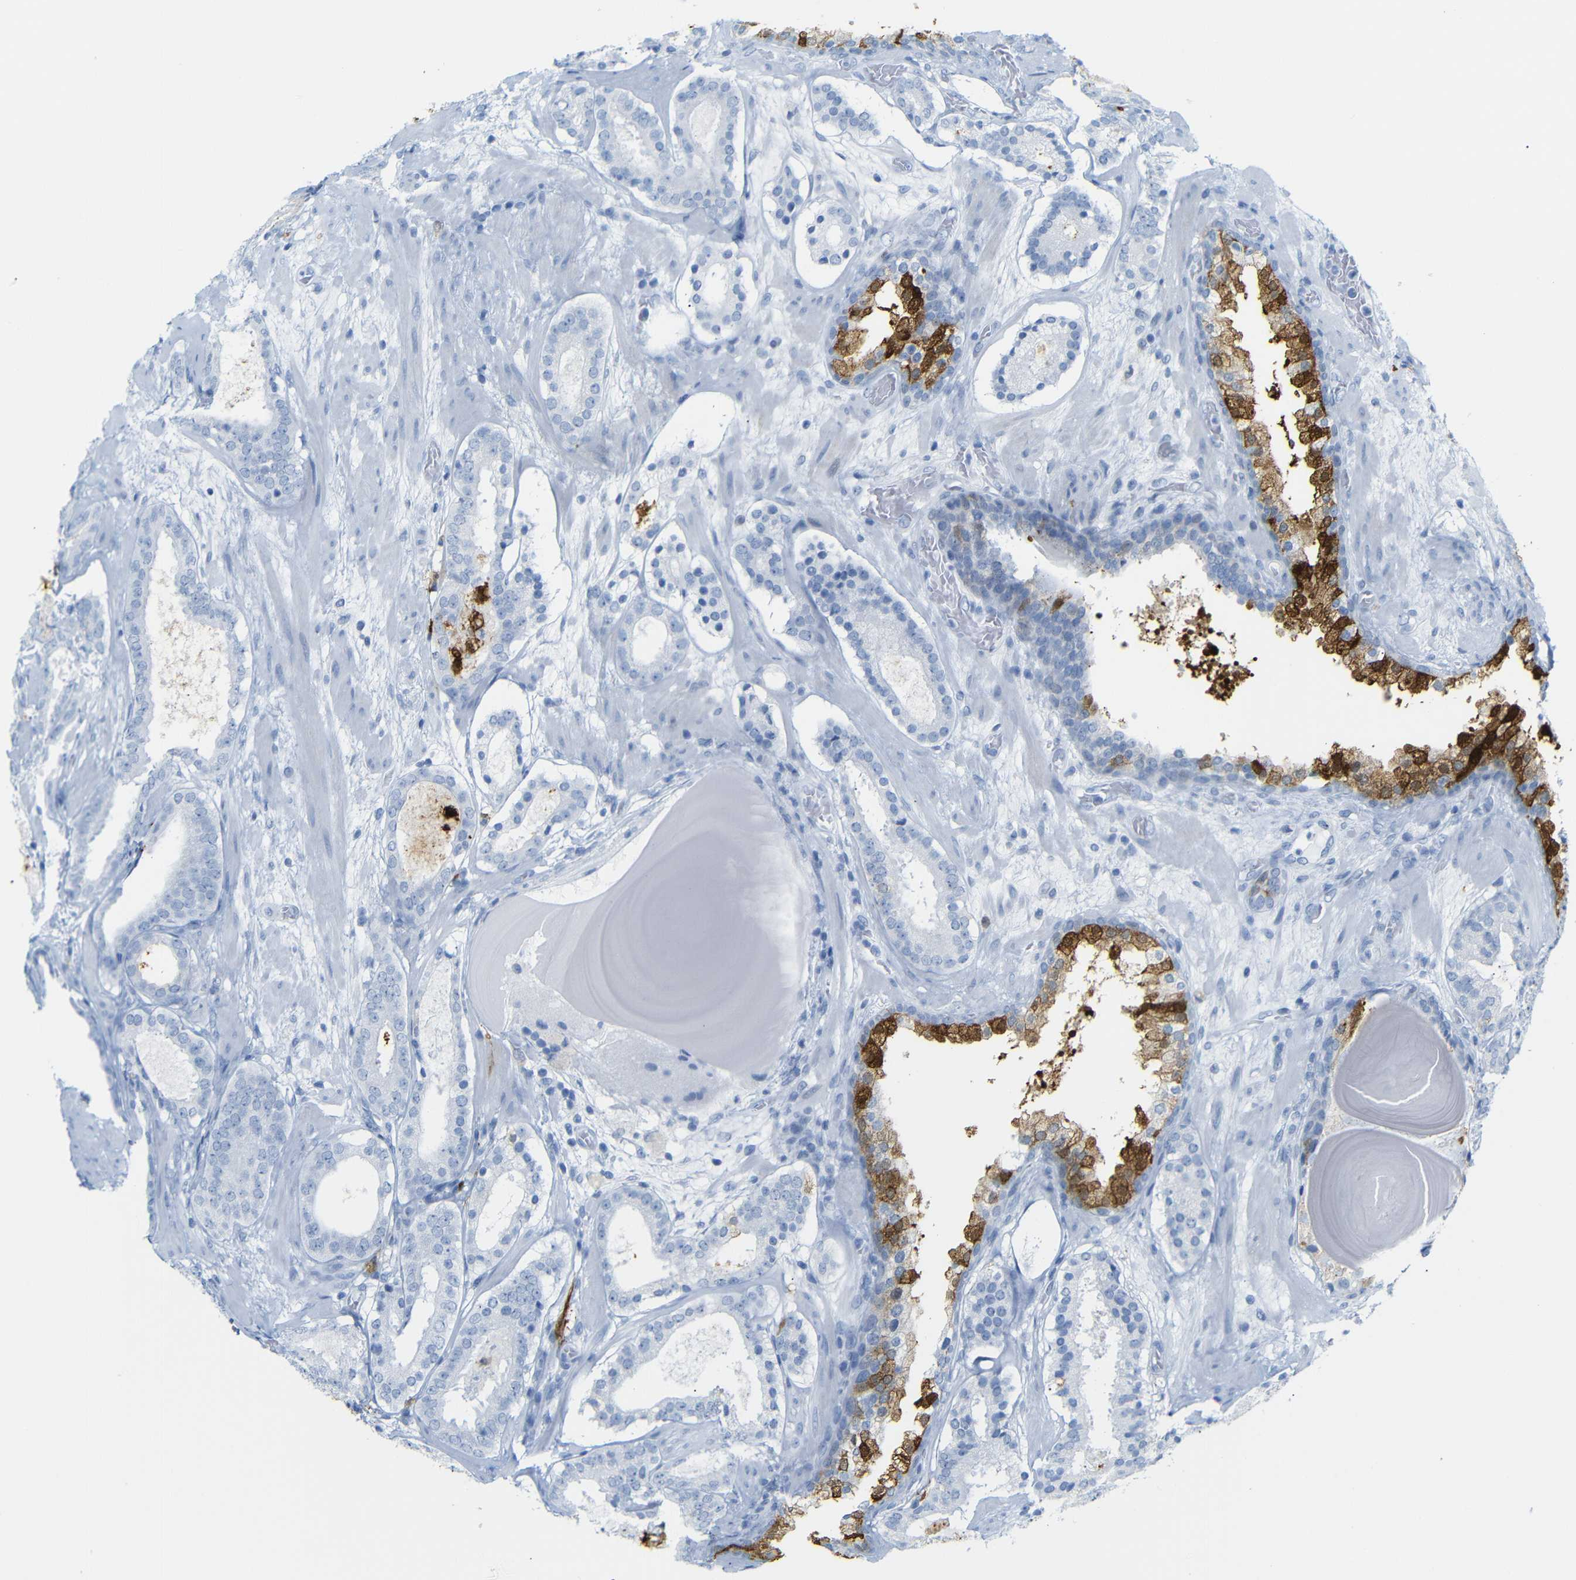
{"staining": {"intensity": "strong", "quantity": "<25%", "location": "cytoplasmic/membranous"}, "tissue": "prostate cancer", "cell_type": "Tumor cells", "image_type": "cancer", "snomed": [{"axis": "morphology", "description": "Adenocarcinoma, Low grade"}, {"axis": "topography", "description": "Prostate"}], "caption": "The image reveals a brown stain indicating the presence of a protein in the cytoplasmic/membranous of tumor cells in prostate cancer. The staining was performed using DAB, with brown indicating positive protein expression. Nuclei are stained blue with hematoxylin.", "gene": "MT1A", "patient": {"sex": "male", "age": 69}}